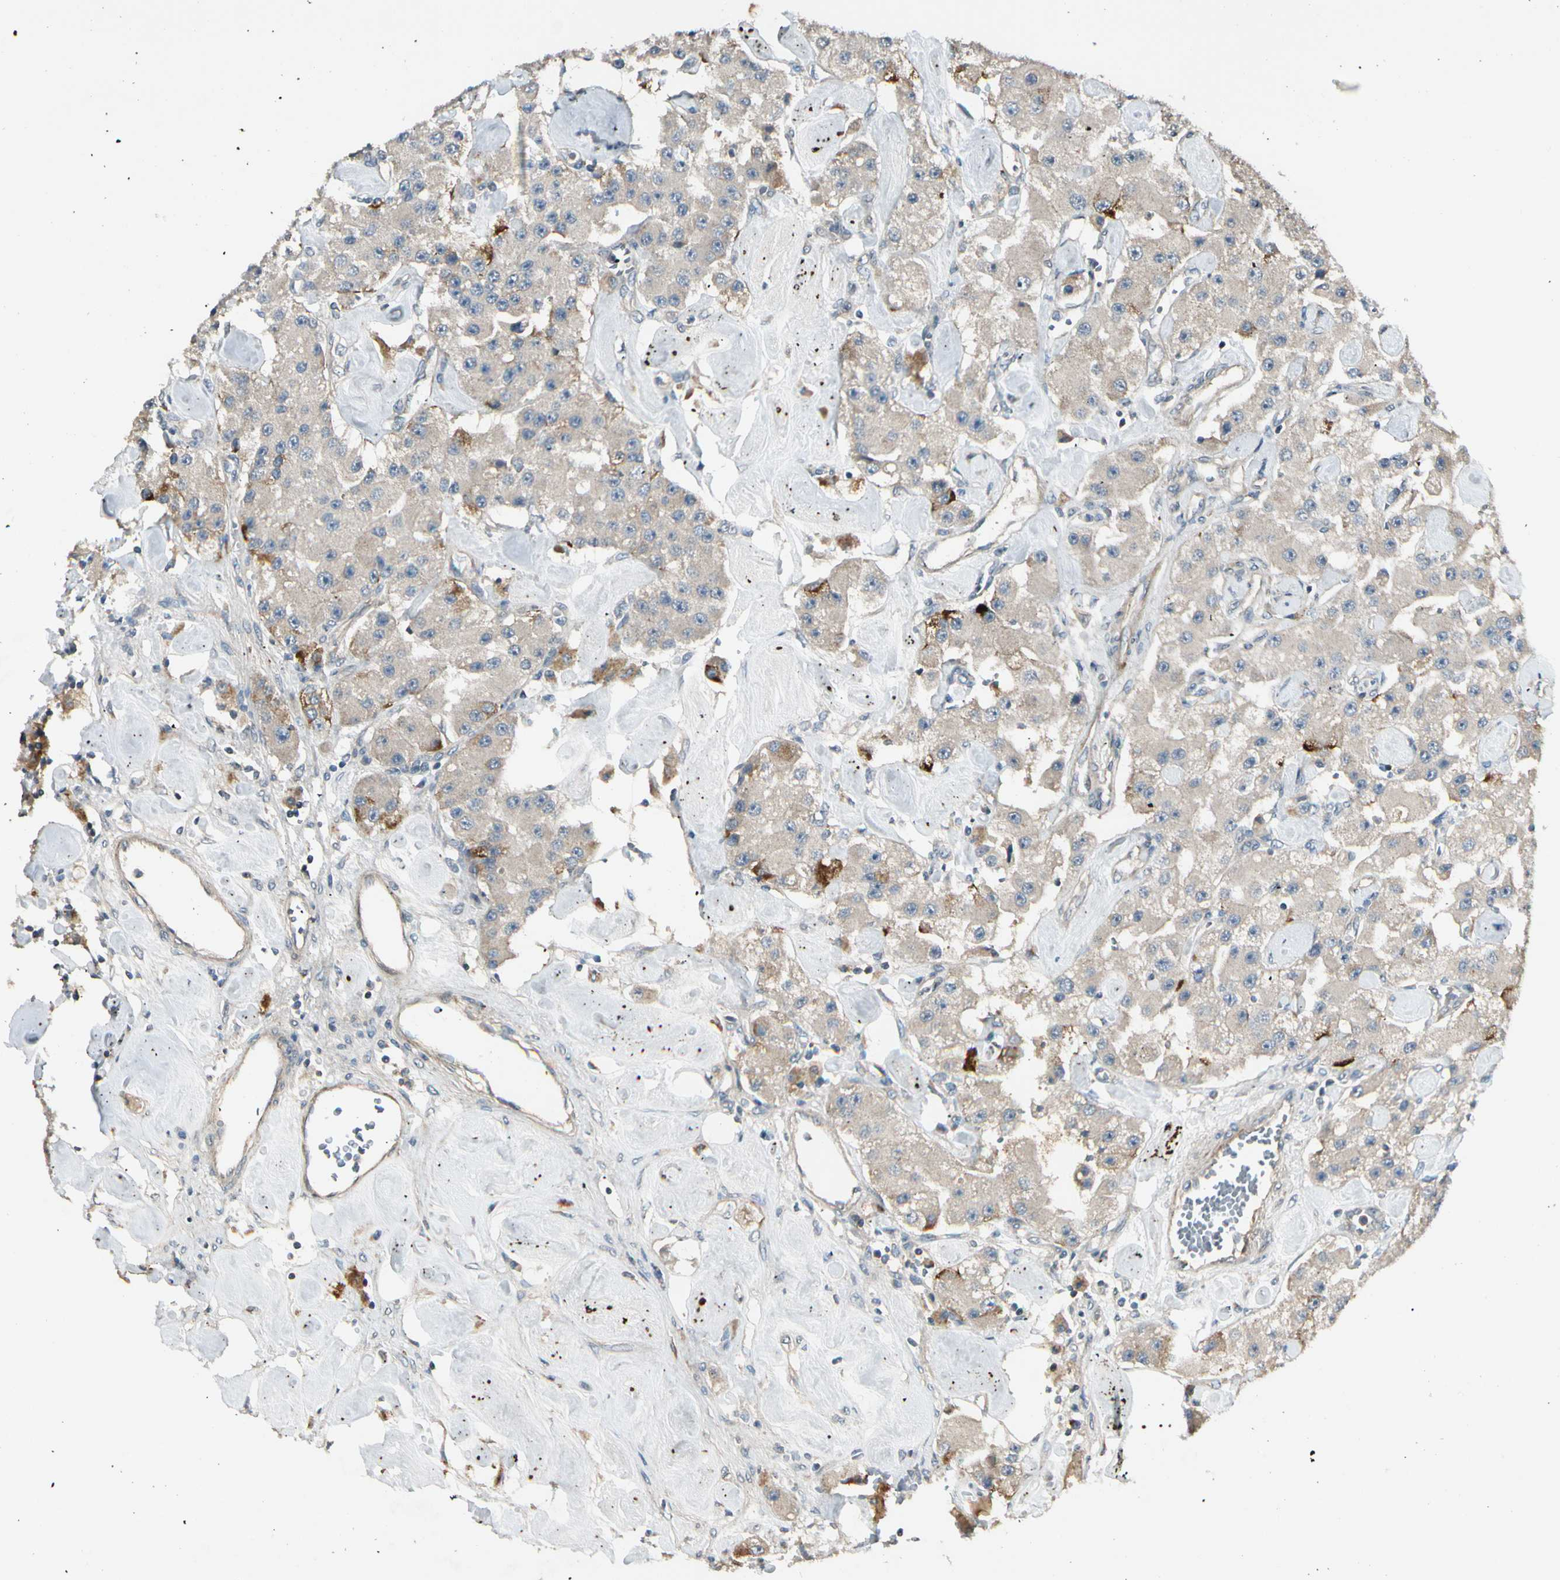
{"staining": {"intensity": "weak", "quantity": "25%-75%", "location": "cytoplasmic/membranous"}, "tissue": "carcinoid", "cell_type": "Tumor cells", "image_type": "cancer", "snomed": [{"axis": "morphology", "description": "Carcinoid, malignant, NOS"}, {"axis": "topography", "description": "Pancreas"}], "caption": "Malignant carcinoid stained for a protein (brown) shows weak cytoplasmic/membranous positive expression in about 25%-75% of tumor cells.", "gene": "ACVR1", "patient": {"sex": "male", "age": 41}}